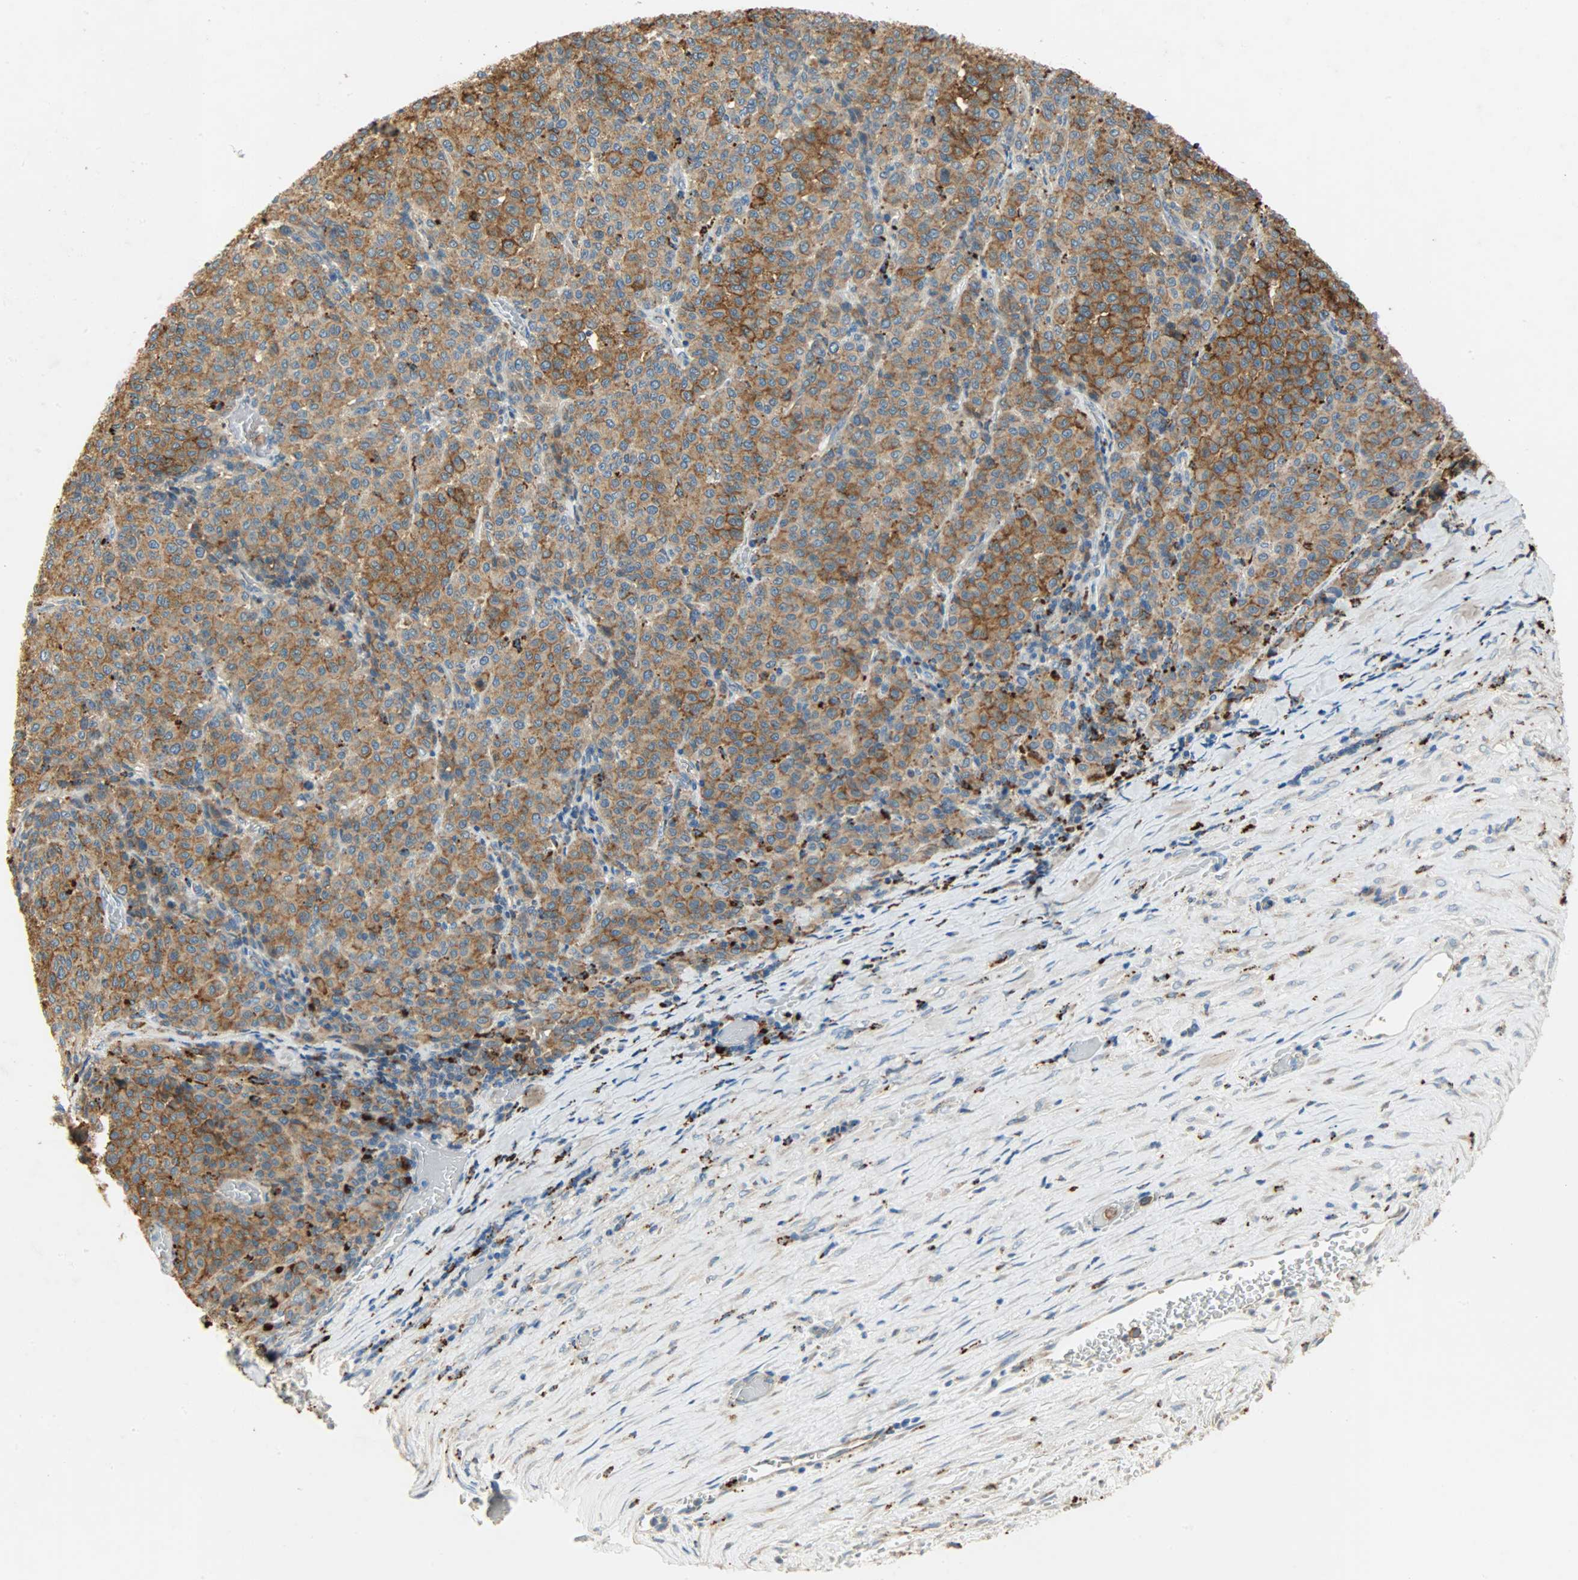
{"staining": {"intensity": "moderate", "quantity": ">75%", "location": "cytoplasmic/membranous"}, "tissue": "melanoma", "cell_type": "Tumor cells", "image_type": "cancer", "snomed": [{"axis": "morphology", "description": "Malignant melanoma, Metastatic site"}, {"axis": "topography", "description": "Pancreas"}], "caption": "Immunohistochemistry (IHC) micrograph of human malignant melanoma (metastatic site) stained for a protein (brown), which shows medium levels of moderate cytoplasmic/membranous expression in approximately >75% of tumor cells.", "gene": "ASAH1", "patient": {"sex": "female", "age": 30}}